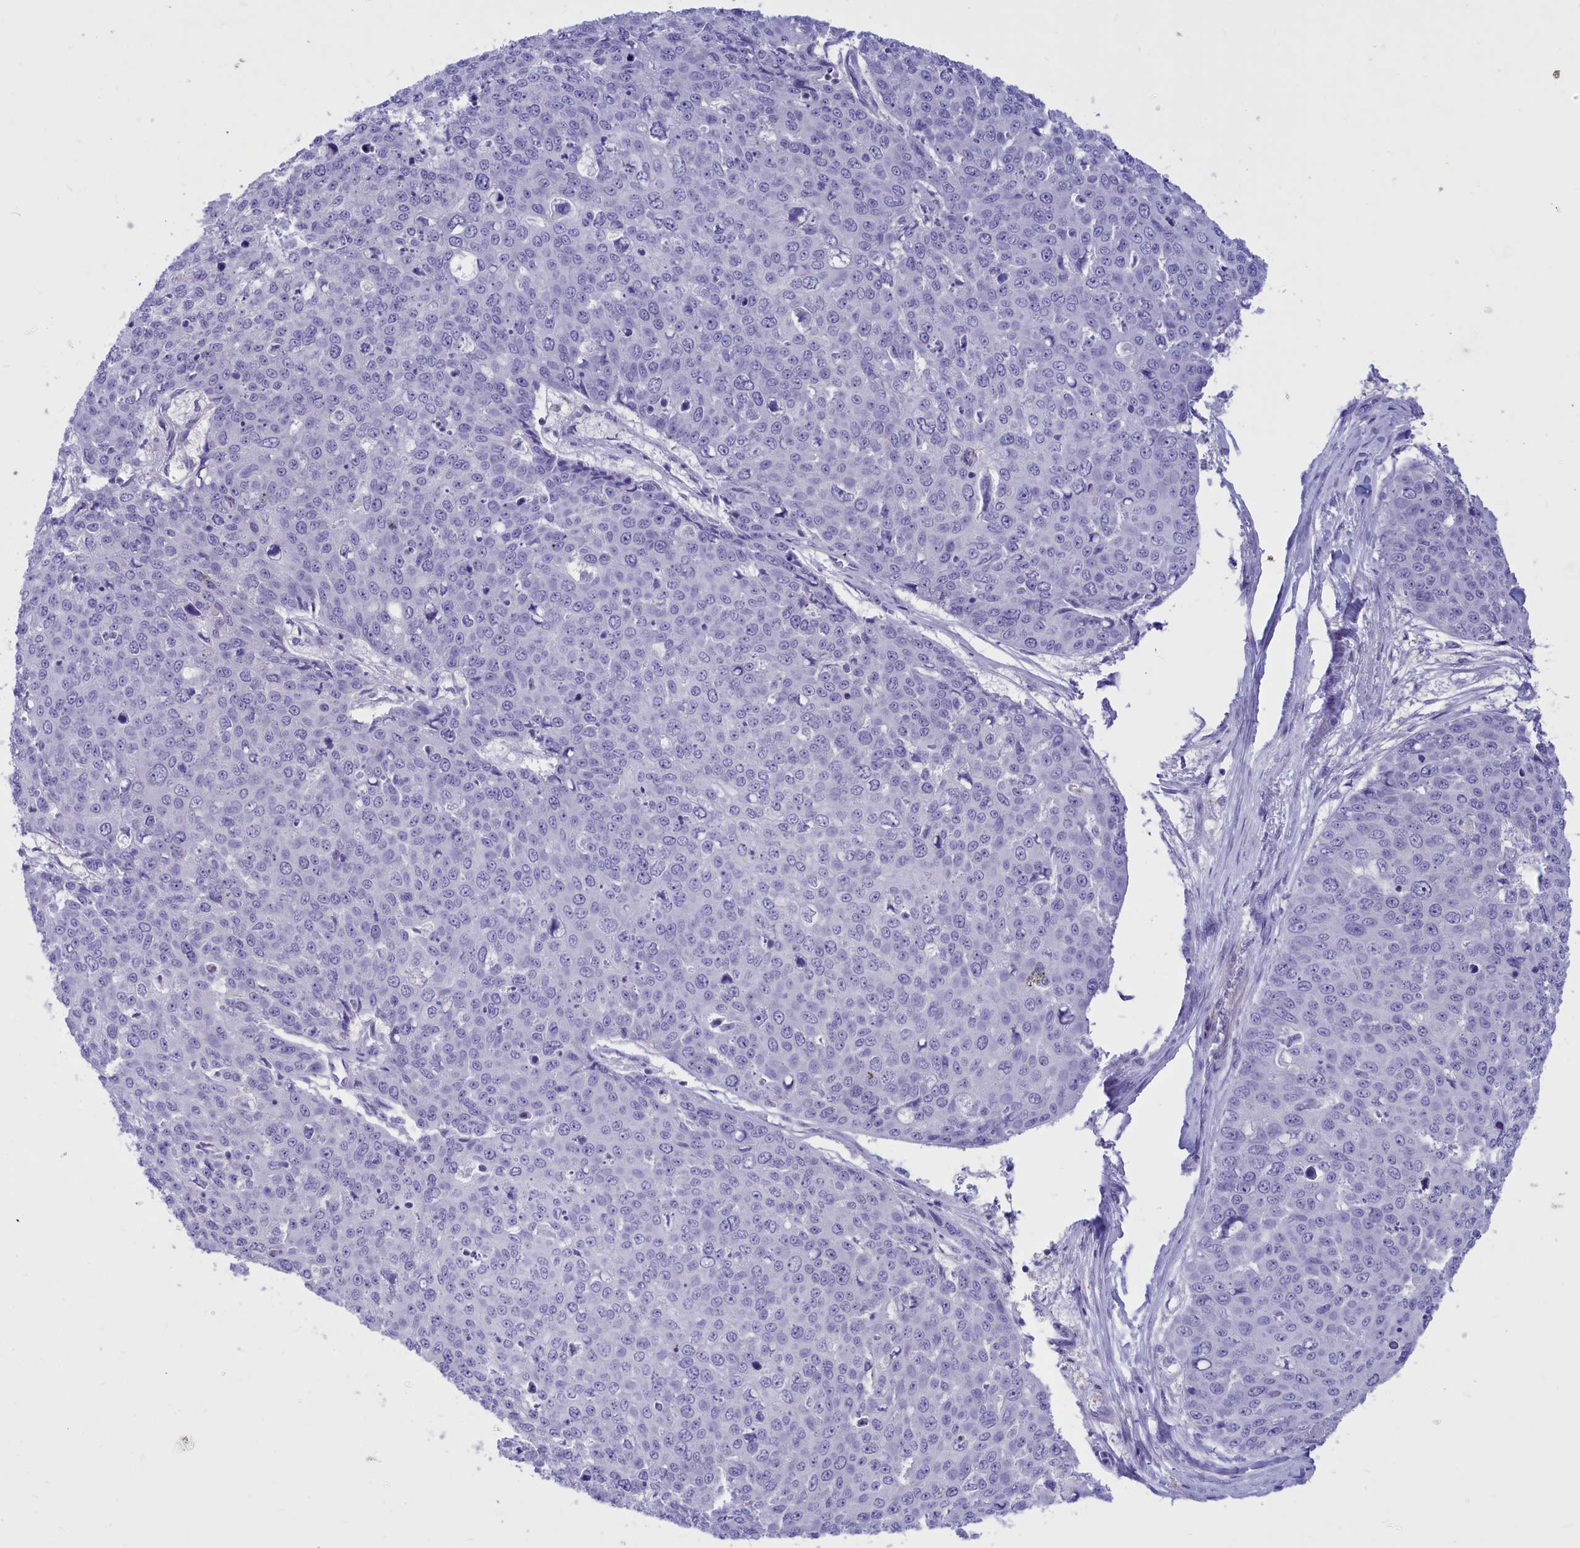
{"staining": {"intensity": "negative", "quantity": "none", "location": "none"}, "tissue": "skin cancer", "cell_type": "Tumor cells", "image_type": "cancer", "snomed": [{"axis": "morphology", "description": "Squamous cell carcinoma, NOS"}, {"axis": "topography", "description": "Skin"}], "caption": "Protein analysis of skin cancer displays no significant staining in tumor cells.", "gene": "GAPDHS", "patient": {"sex": "male", "age": 71}}